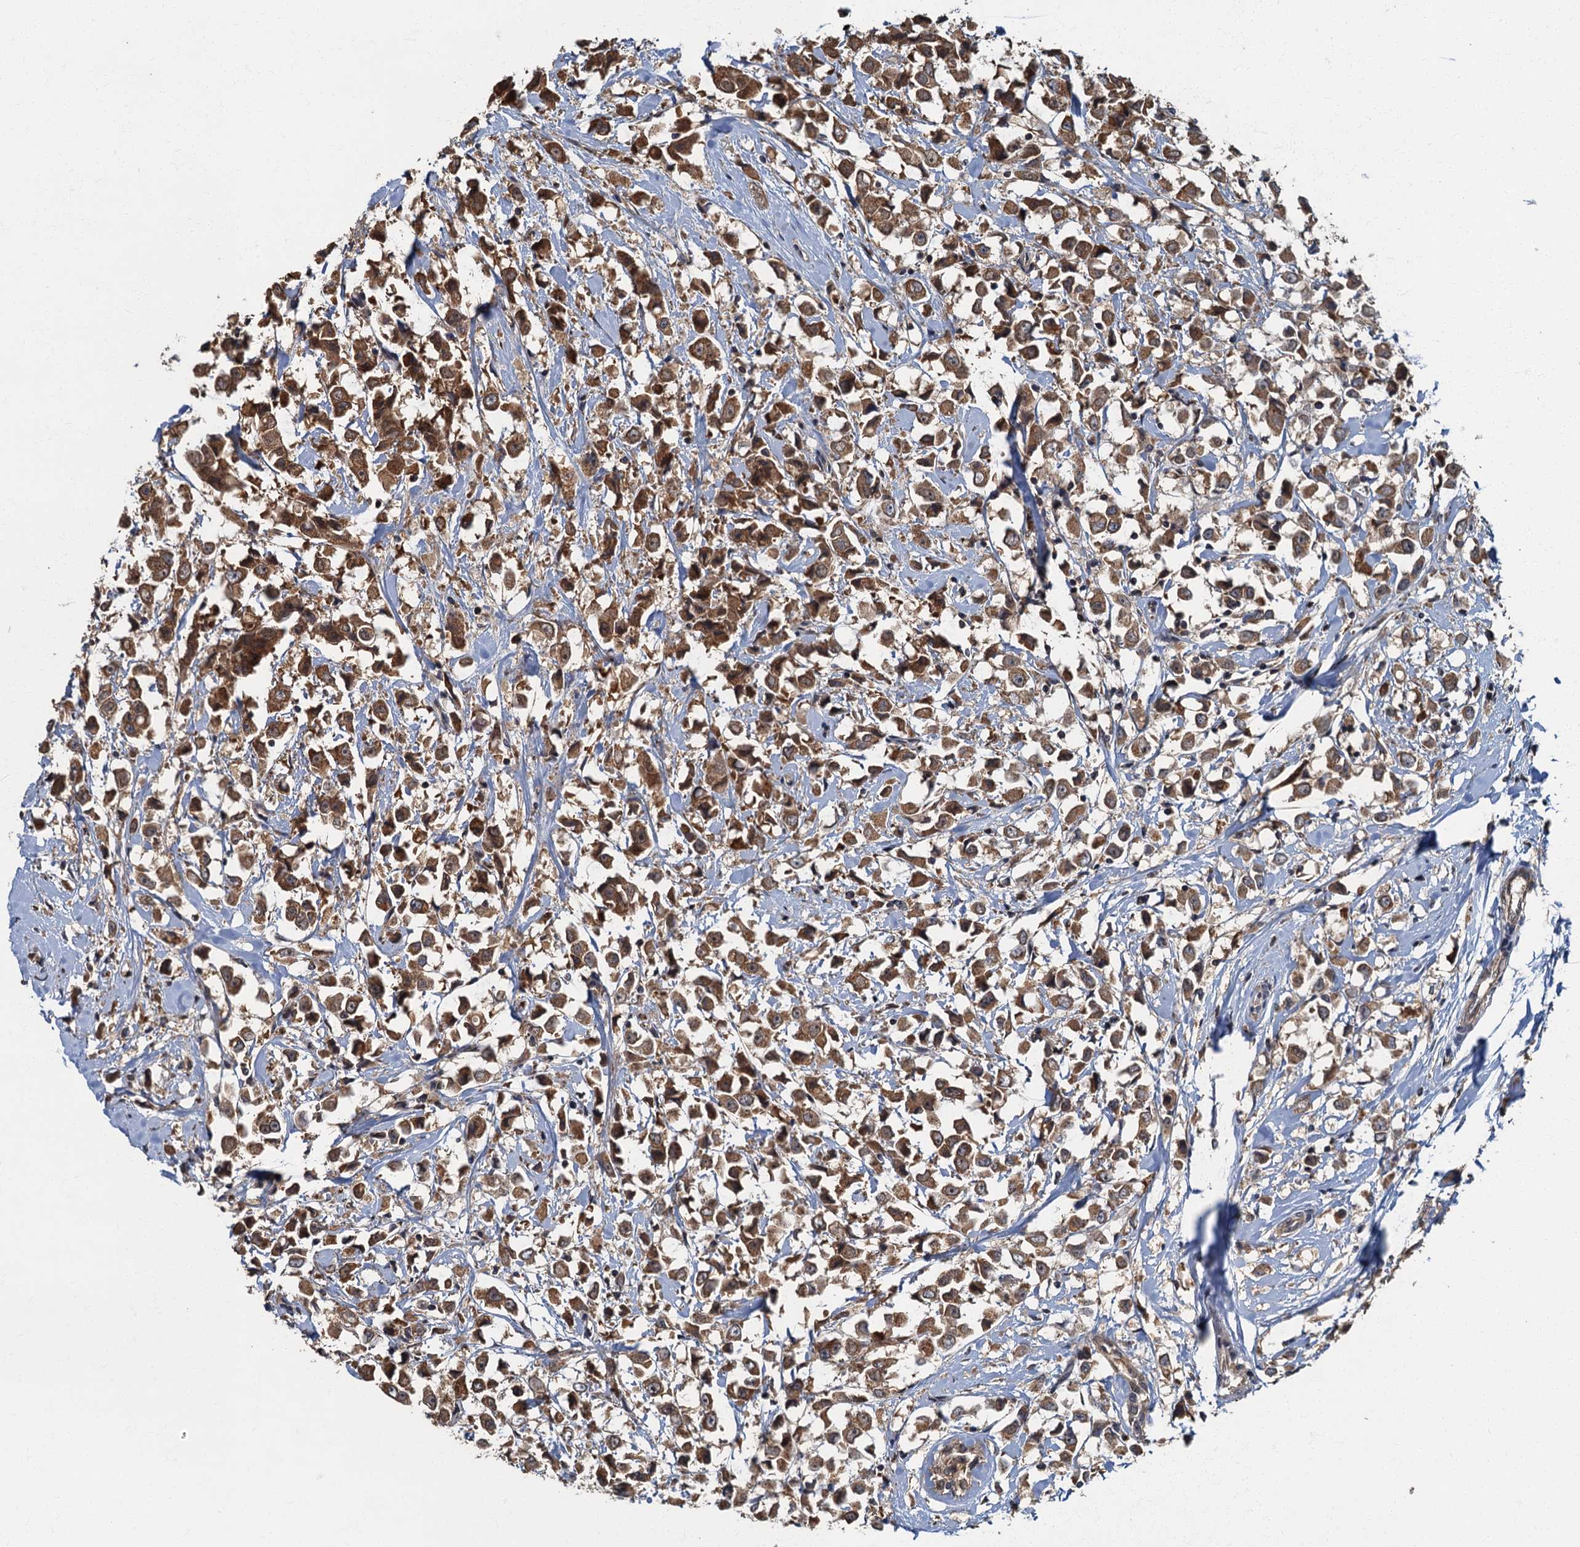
{"staining": {"intensity": "moderate", "quantity": ">75%", "location": "cytoplasmic/membranous"}, "tissue": "breast cancer", "cell_type": "Tumor cells", "image_type": "cancer", "snomed": [{"axis": "morphology", "description": "Duct carcinoma"}, {"axis": "topography", "description": "Breast"}], "caption": "High-magnification brightfield microscopy of breast invasive ductal carcinoma stained with DAB (brown) and counterstained with hematoxylin (blue). tumor cells exhibit moderate cytoplasmic/membranous staining is seen in about>75% of cells. Nuclei are stained in blue.", "gene": "WDCP", "patient": {"sex": "female", "age": 61}}